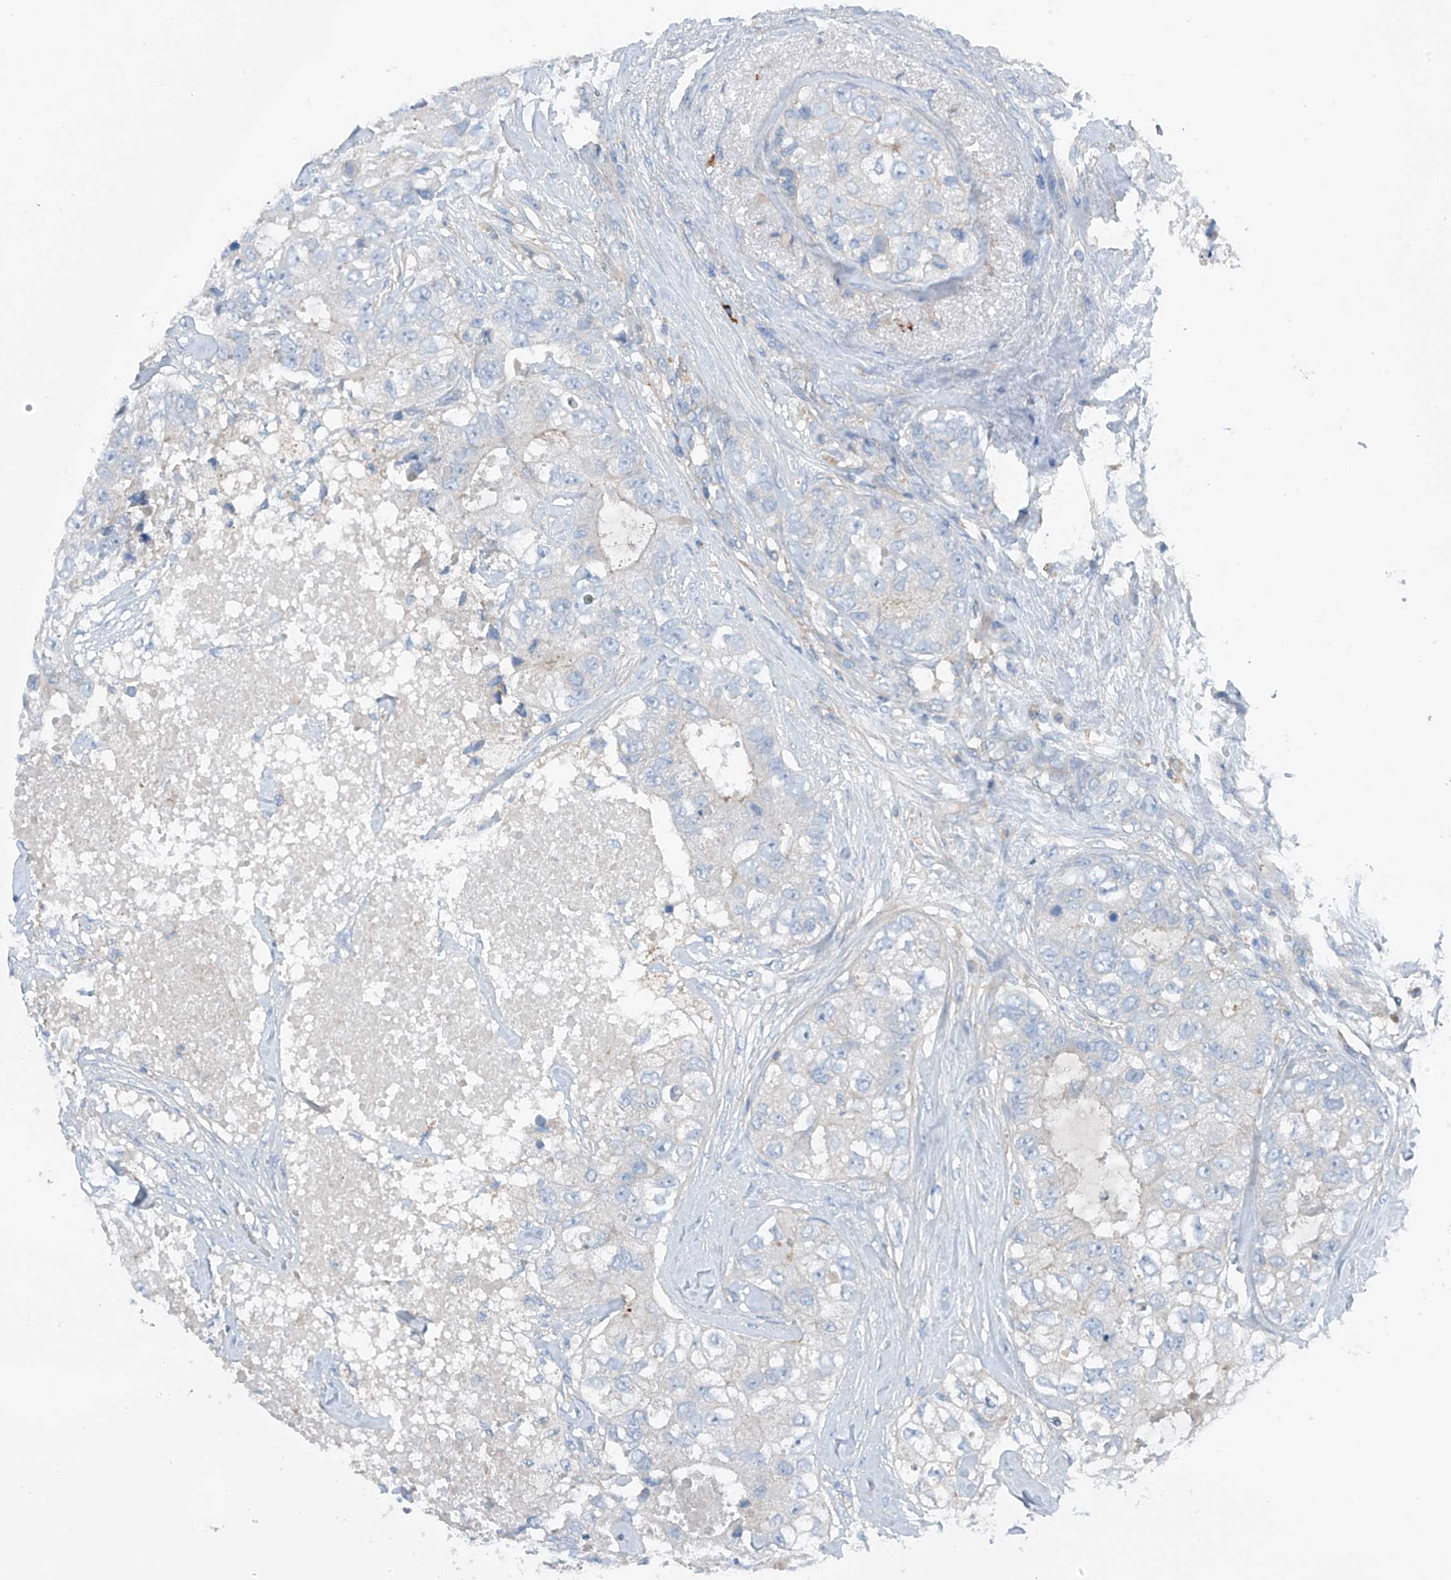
{"staining": {"intensity": "negative", "quantity": "none", "location": "none"}, "tissue": "breast cancer", "cell_type": "Tumor cells", "image_type": "cancer", "snomed": [{"axis": "morphology", "description": "Duct carcinoma"}, {"axis": "topography", "description": "Breast"}], "caption": "A micrograph of infiltrating ductal carcinoma (breast) stained for a protein exhibits no brown staining in tumor cells.", "gene": "NALCN", "patient": {"sex": "female", "age": 62}}